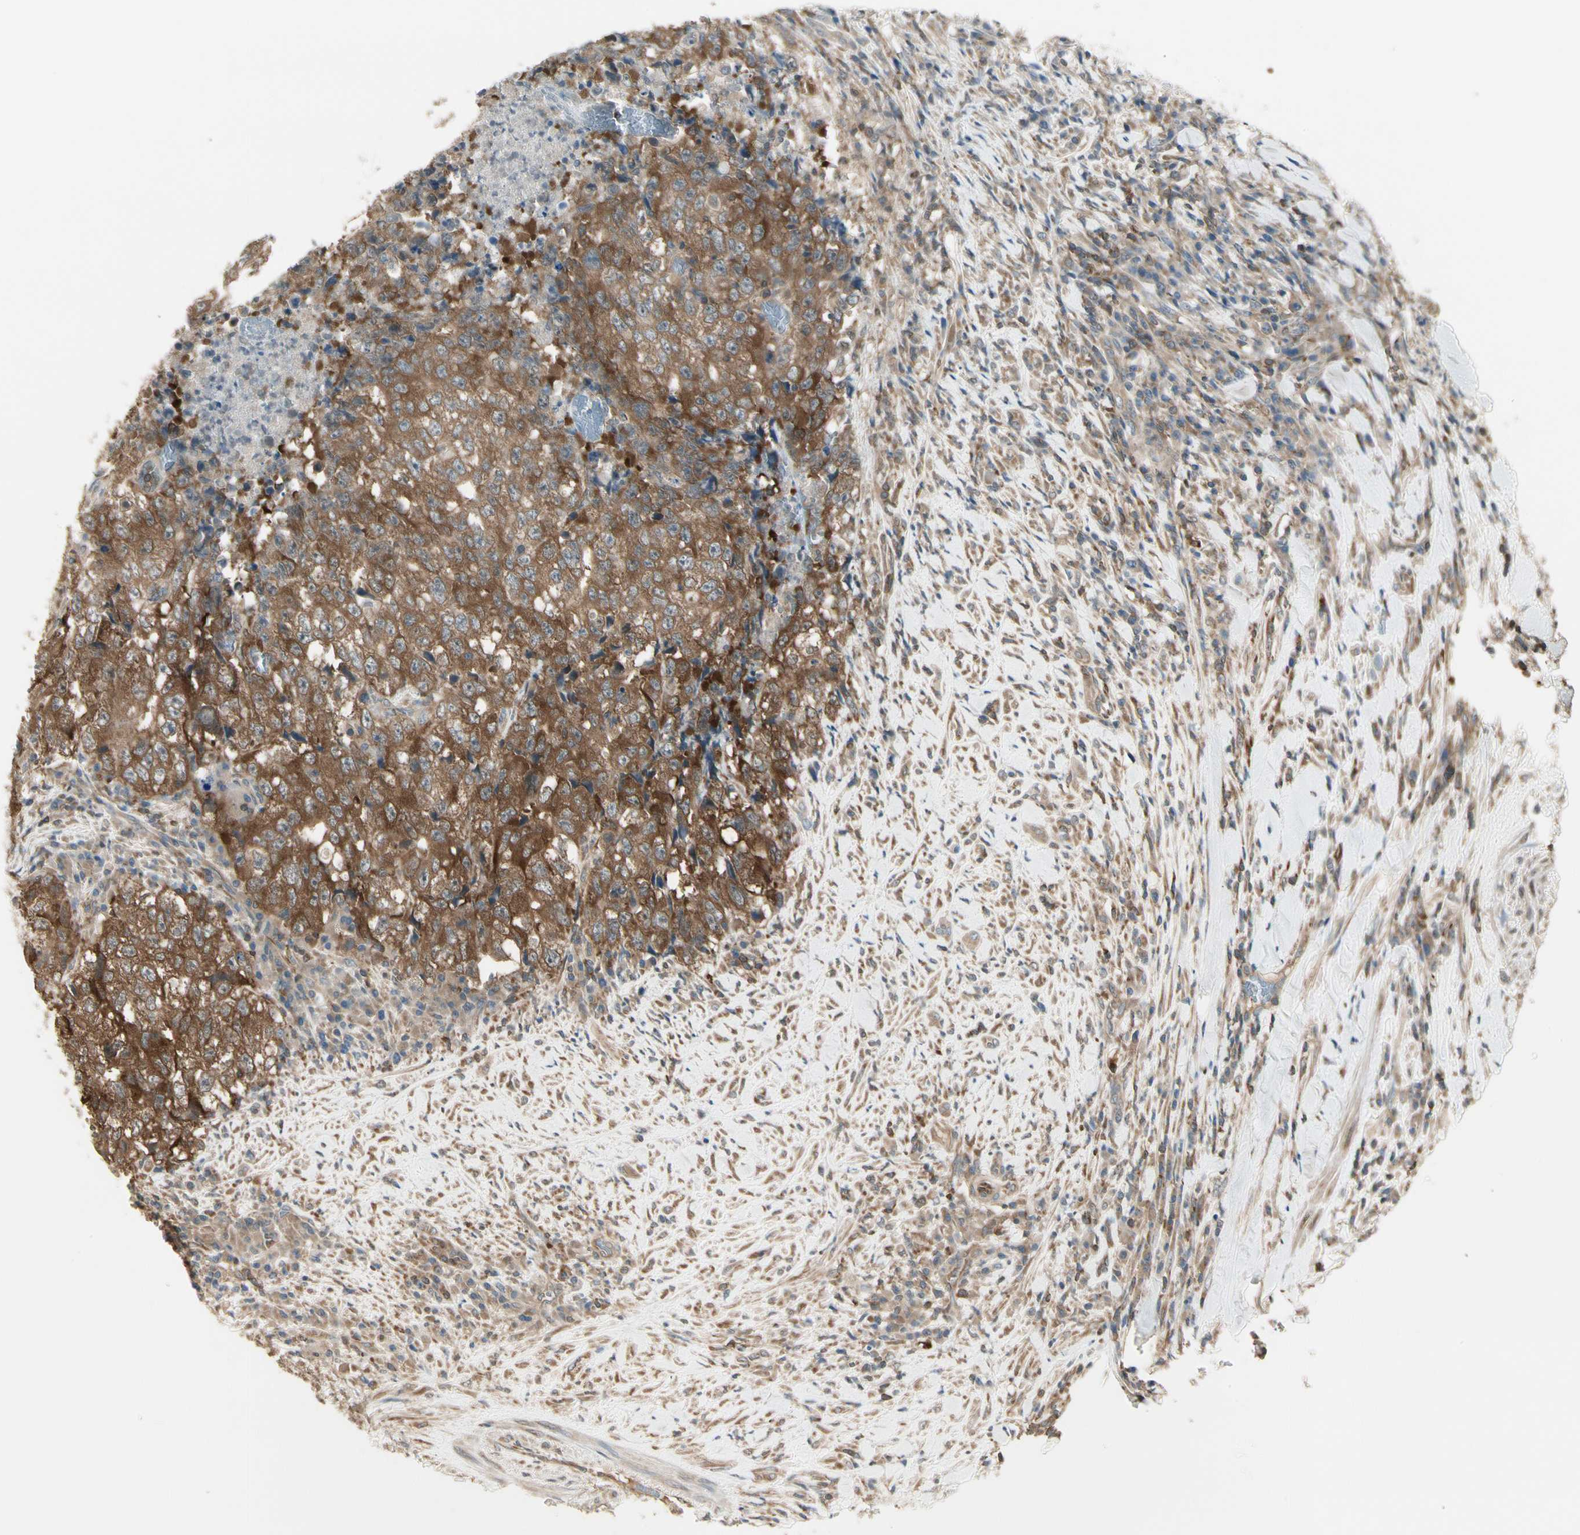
{"staining": {"intensity": "moderate", "quantity": ">75%", "location": "cytoplasmic/membranous"}, "tissue": "testis cancer", "cell_type": "Tumor cells", "image_type": "cancer", "snomed": [{"axis": "morphology", "description": "Necrosis, NOS"}, {"axis": "morphology", "description": "Carcinoma, Embryonal, NOS"}, {"axis": "topography", "description": "Testis"}], "caption": "Moderate cytoplasmic/membranous expression is seen in about >75% of tumor cells in embryonal carcinoma (testis). The protein of interest is shown in brown color, while the nuclei are stained blue.", "gene": "OXSR1", "patient": {"sex": "male", "age": 19}}